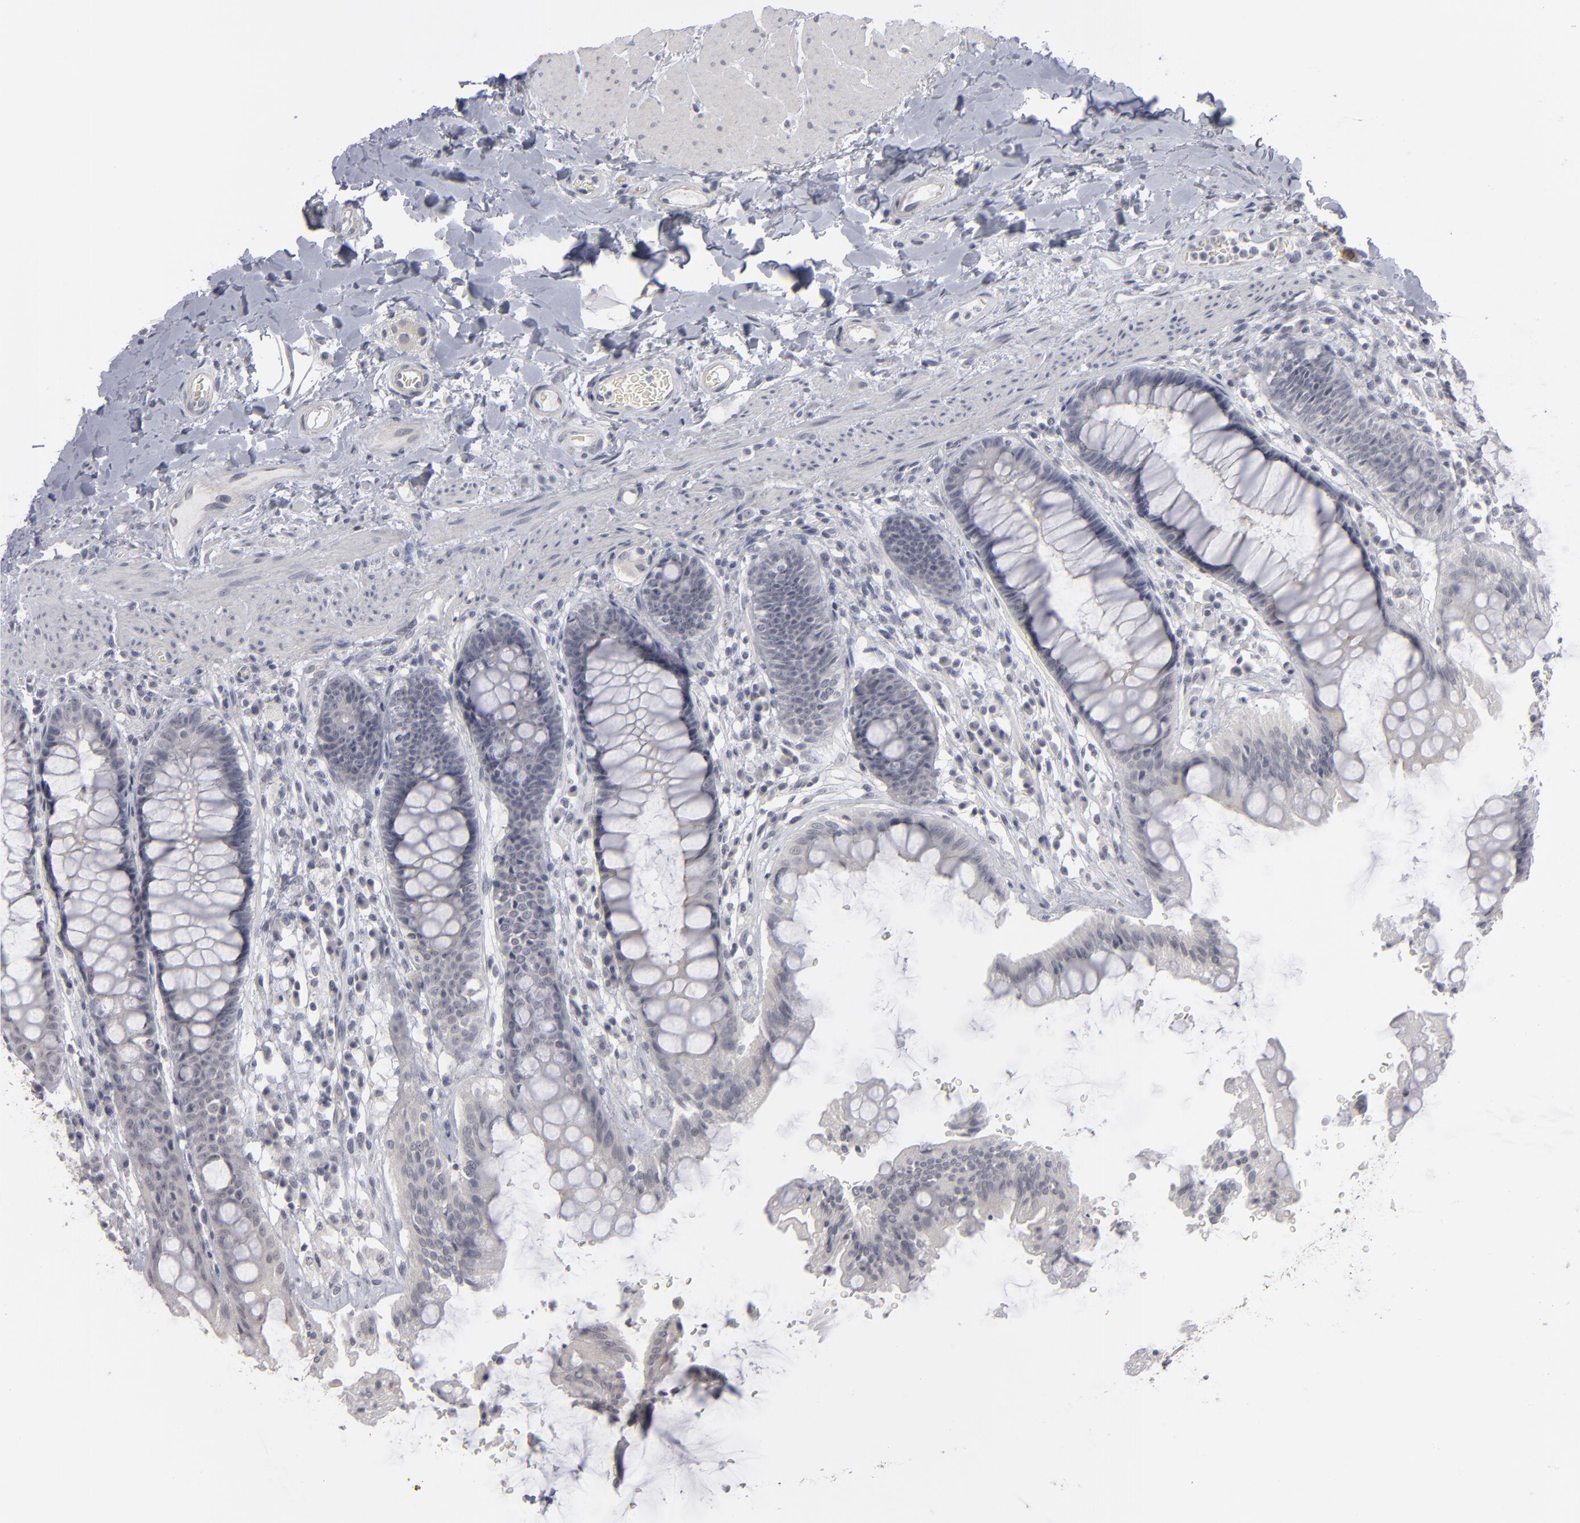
{"staining": {"intensity": "negative", "quantity": "none", "location": "none"}, "tissue": "rectum", "cell_type": "Glandular cells", "image_type": "normal", "snomed": [{"axis": "morphology", "description": "Normal tissue, NOS"}, {"axis": "topography", "description": "Rectum"}], "caption": "The immunohistochemistry (IHC) micrograph has no significant positivity in glandular cells of rectum.", "gene": "KIAA1210", "patient": {"sex": "female", "age": 46}}